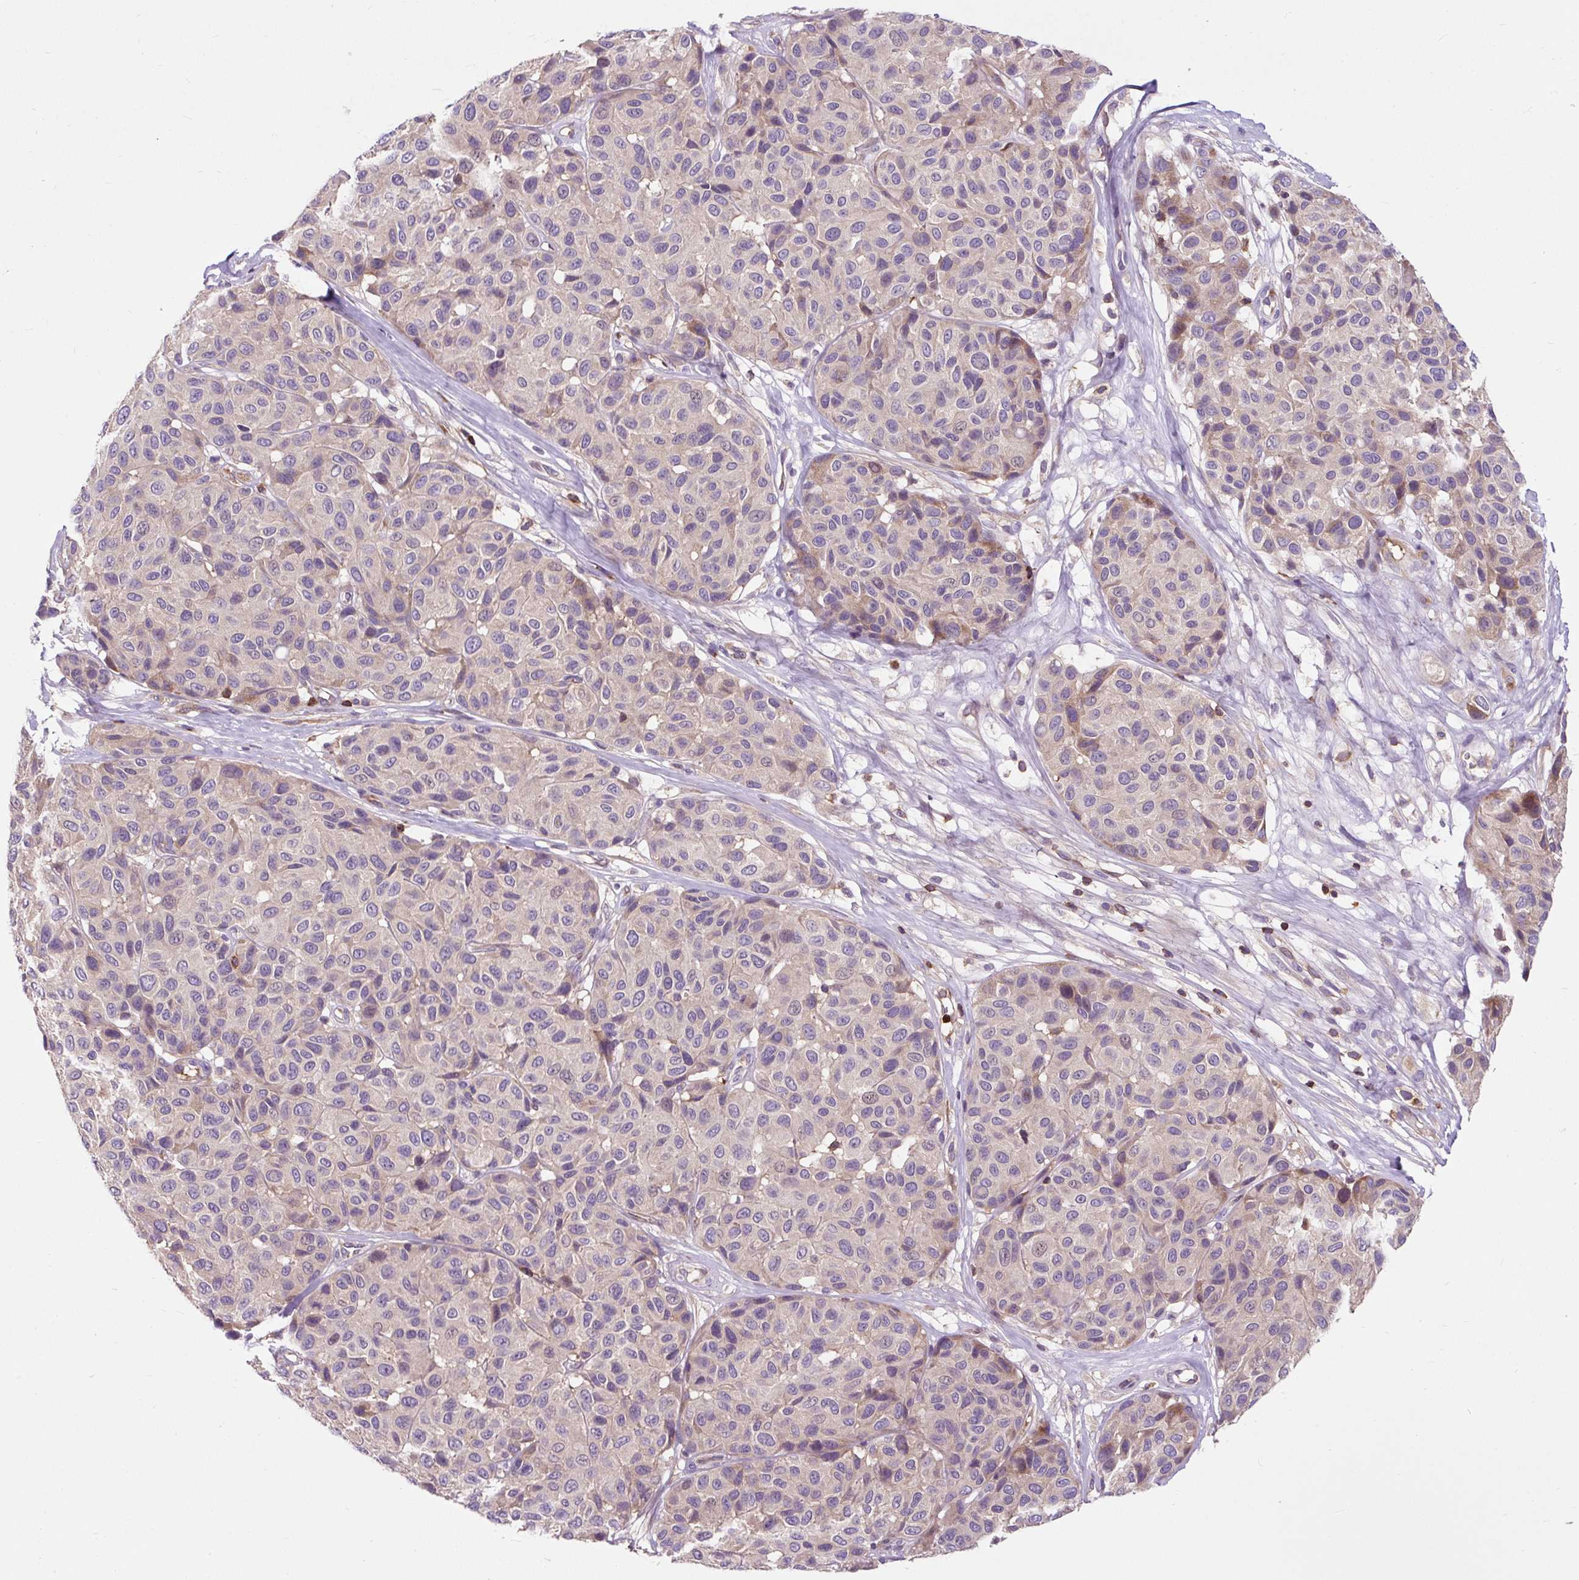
{"staining": {"intensity": "weak", "quantity": "<25%", "location": "cytoplasmic/membranous"}, "tissue": "melanoma", "cell_type": "Tumor cells", "image_type": "cancer", "snomed": [{"axis": "morphology", "description": "Malignant melanoma, NOS"}, {"axis": "topography", "description": "Skin"}], "caption": "Human melanoma stained for a protein using IHC reveals no positivity in tumor cells.", "gene": "CISD3", "patient": {"sex": "female", "age": 66}}